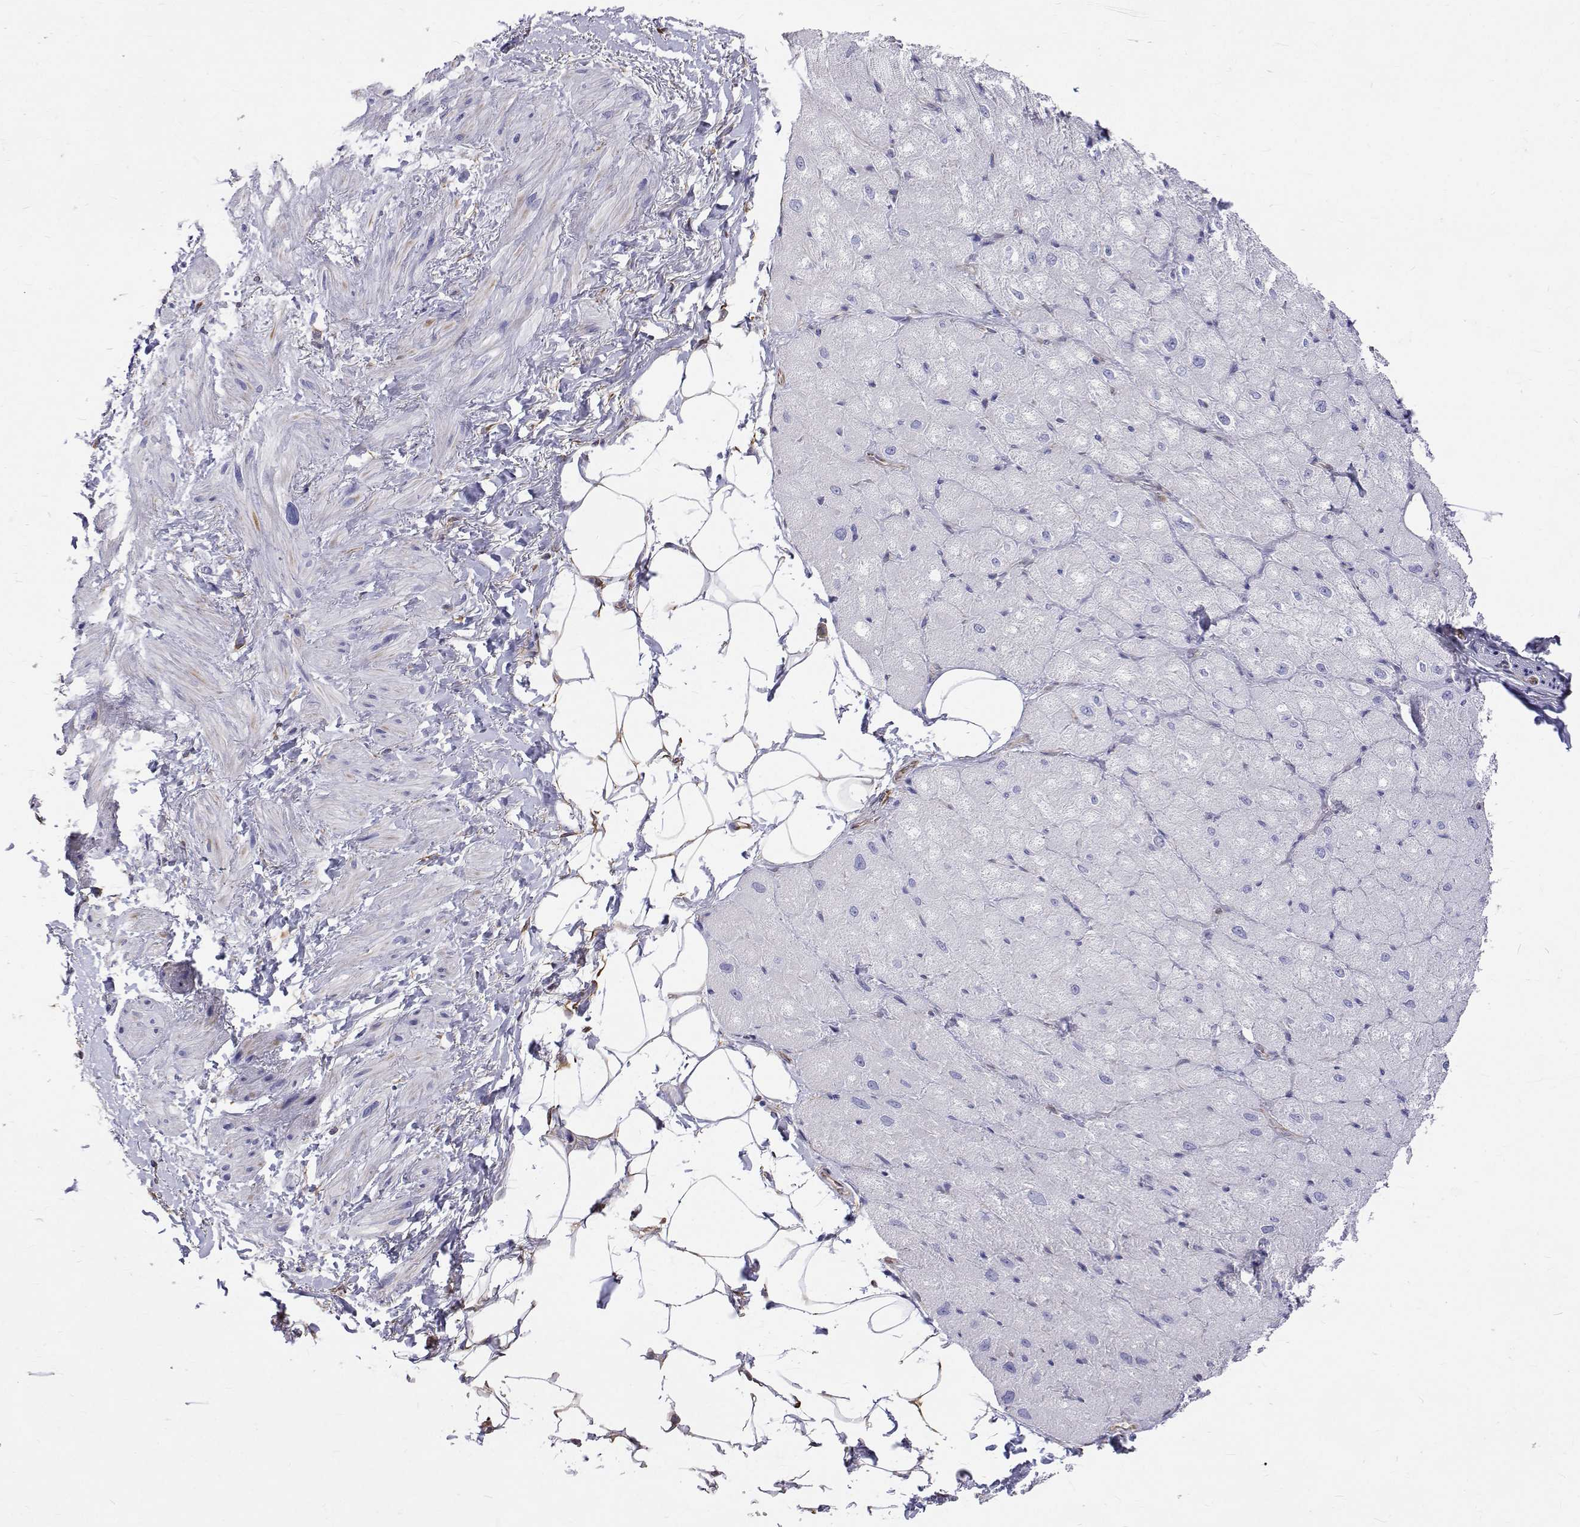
{"staining": {"intensity": "negative", "quantity": "none", "location": "none"}, "tissue": "heart muscle", "cell_type": "Cardiomyocytes", "image_type": "normal", "snomed": [{"axis": "morphology", "description": "Normal tissue, NOS"}, {"axis": "topography", "description": "Heart"}], "caption": "Immunohistochemistry (IHC) photomicrograph of normal heart muscle: human heart muscle stained with DAB exhibits no significant protein expression in cardiomyocytes. (DAB (3,3'-diaminobenzidine) IHC, high magnification).", "gene": "OPRPN", "patient": {"sex": "male", "age": 62}}